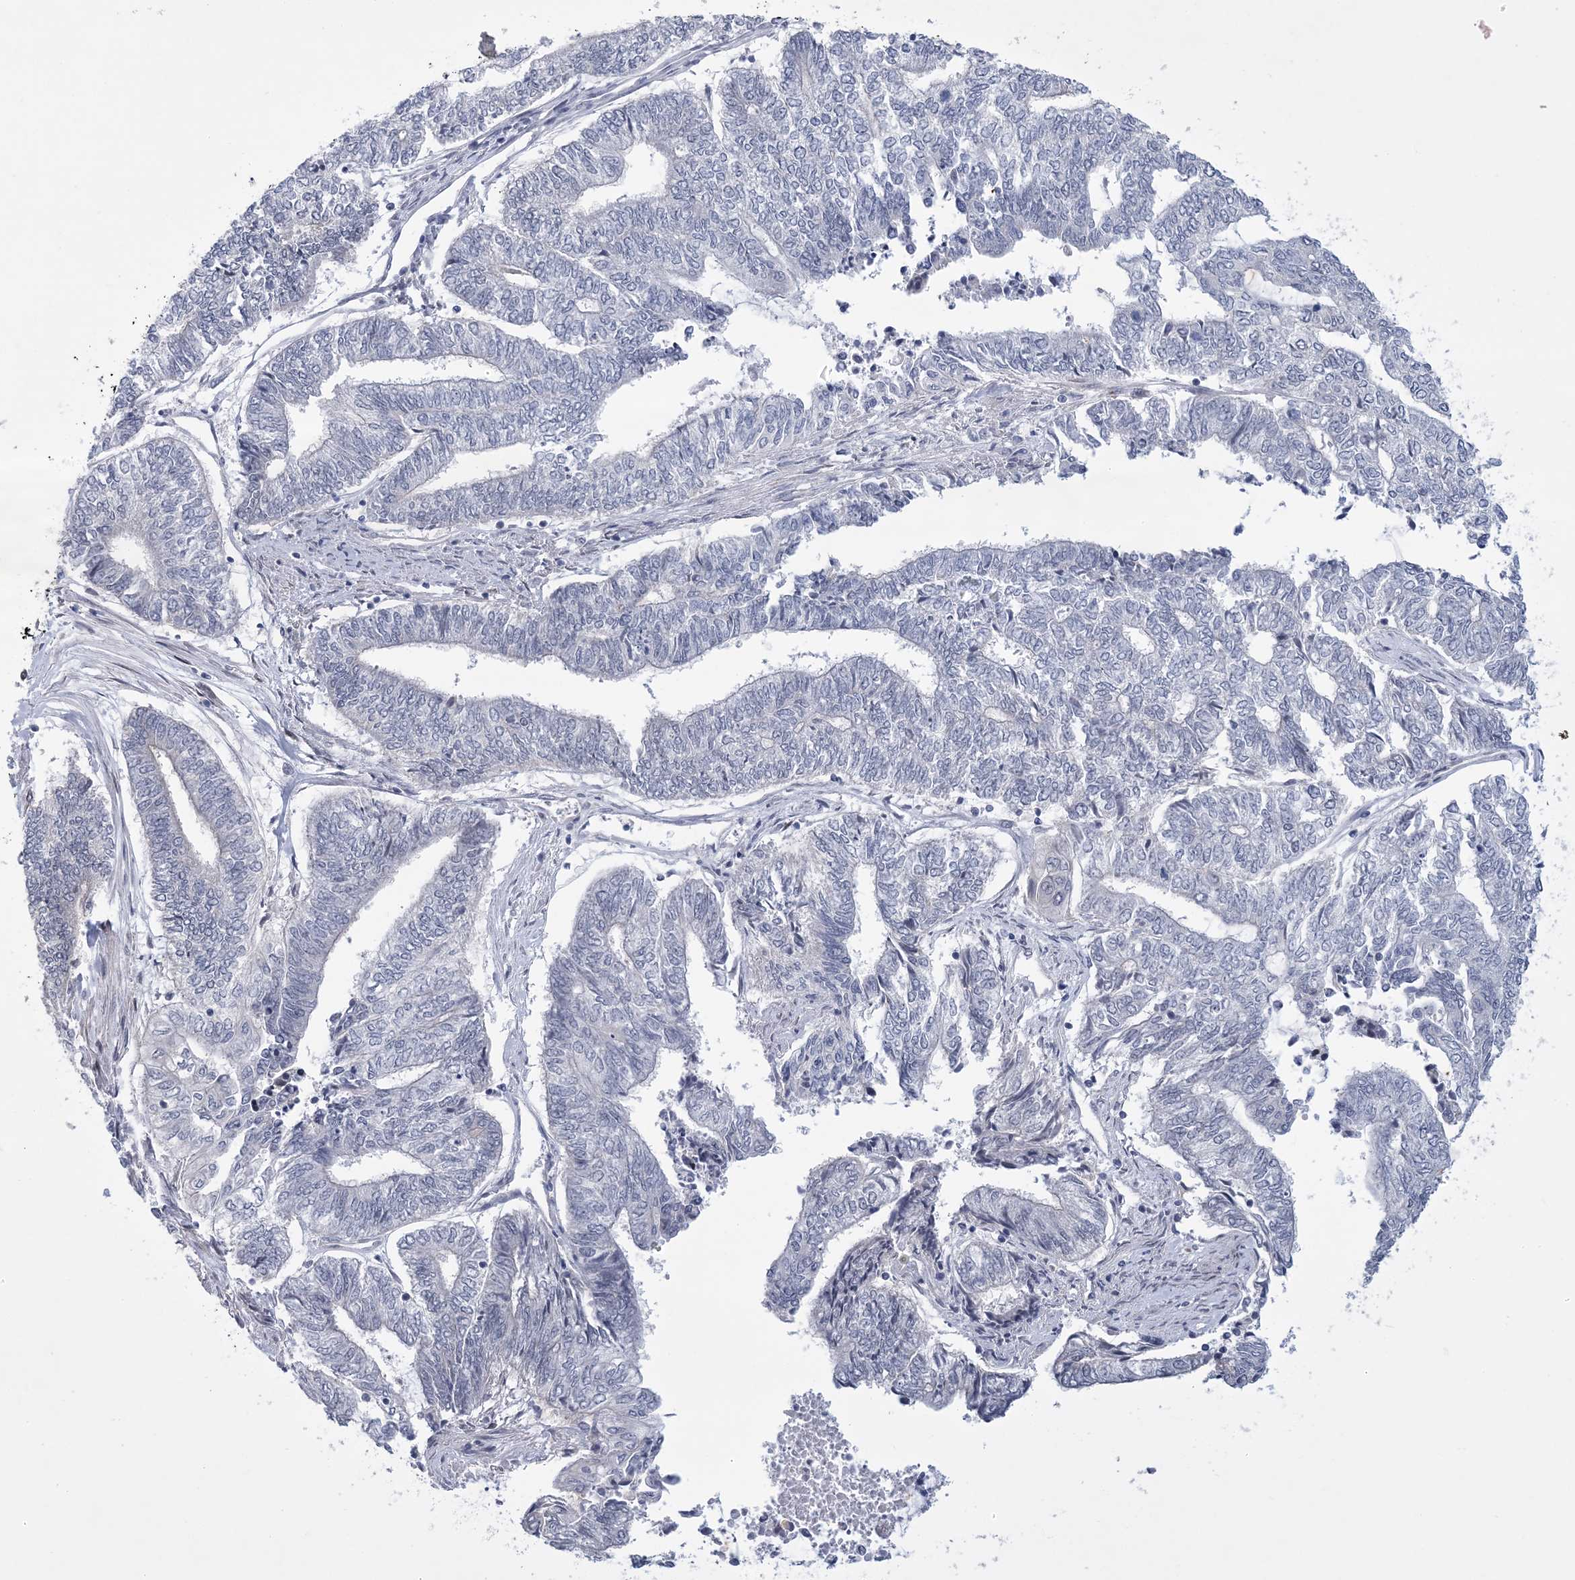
{"staining": {"intensity": "negative", "quantity": "none", "location": "none"}, "tissue": "endometrial cancer", "cell_type": "Tumor cells", "image_type": "cancer", "snomed": [{"axis": "morphology", "description": "Adenocarcinoma, NOS"}, {"axis": "topography", "description": "Uterus"}, {"axis": "topography", "description": "Endometrium"}], "caption": "A high-resolution histopathology image shows immunohistochemistry (IHC) staining of endometrial cancer (adenocarcinoma), which shows no significant expression in tumor cells.", "gene": "HOMEZ", "patient": {"sex": "female", "age": 70}}